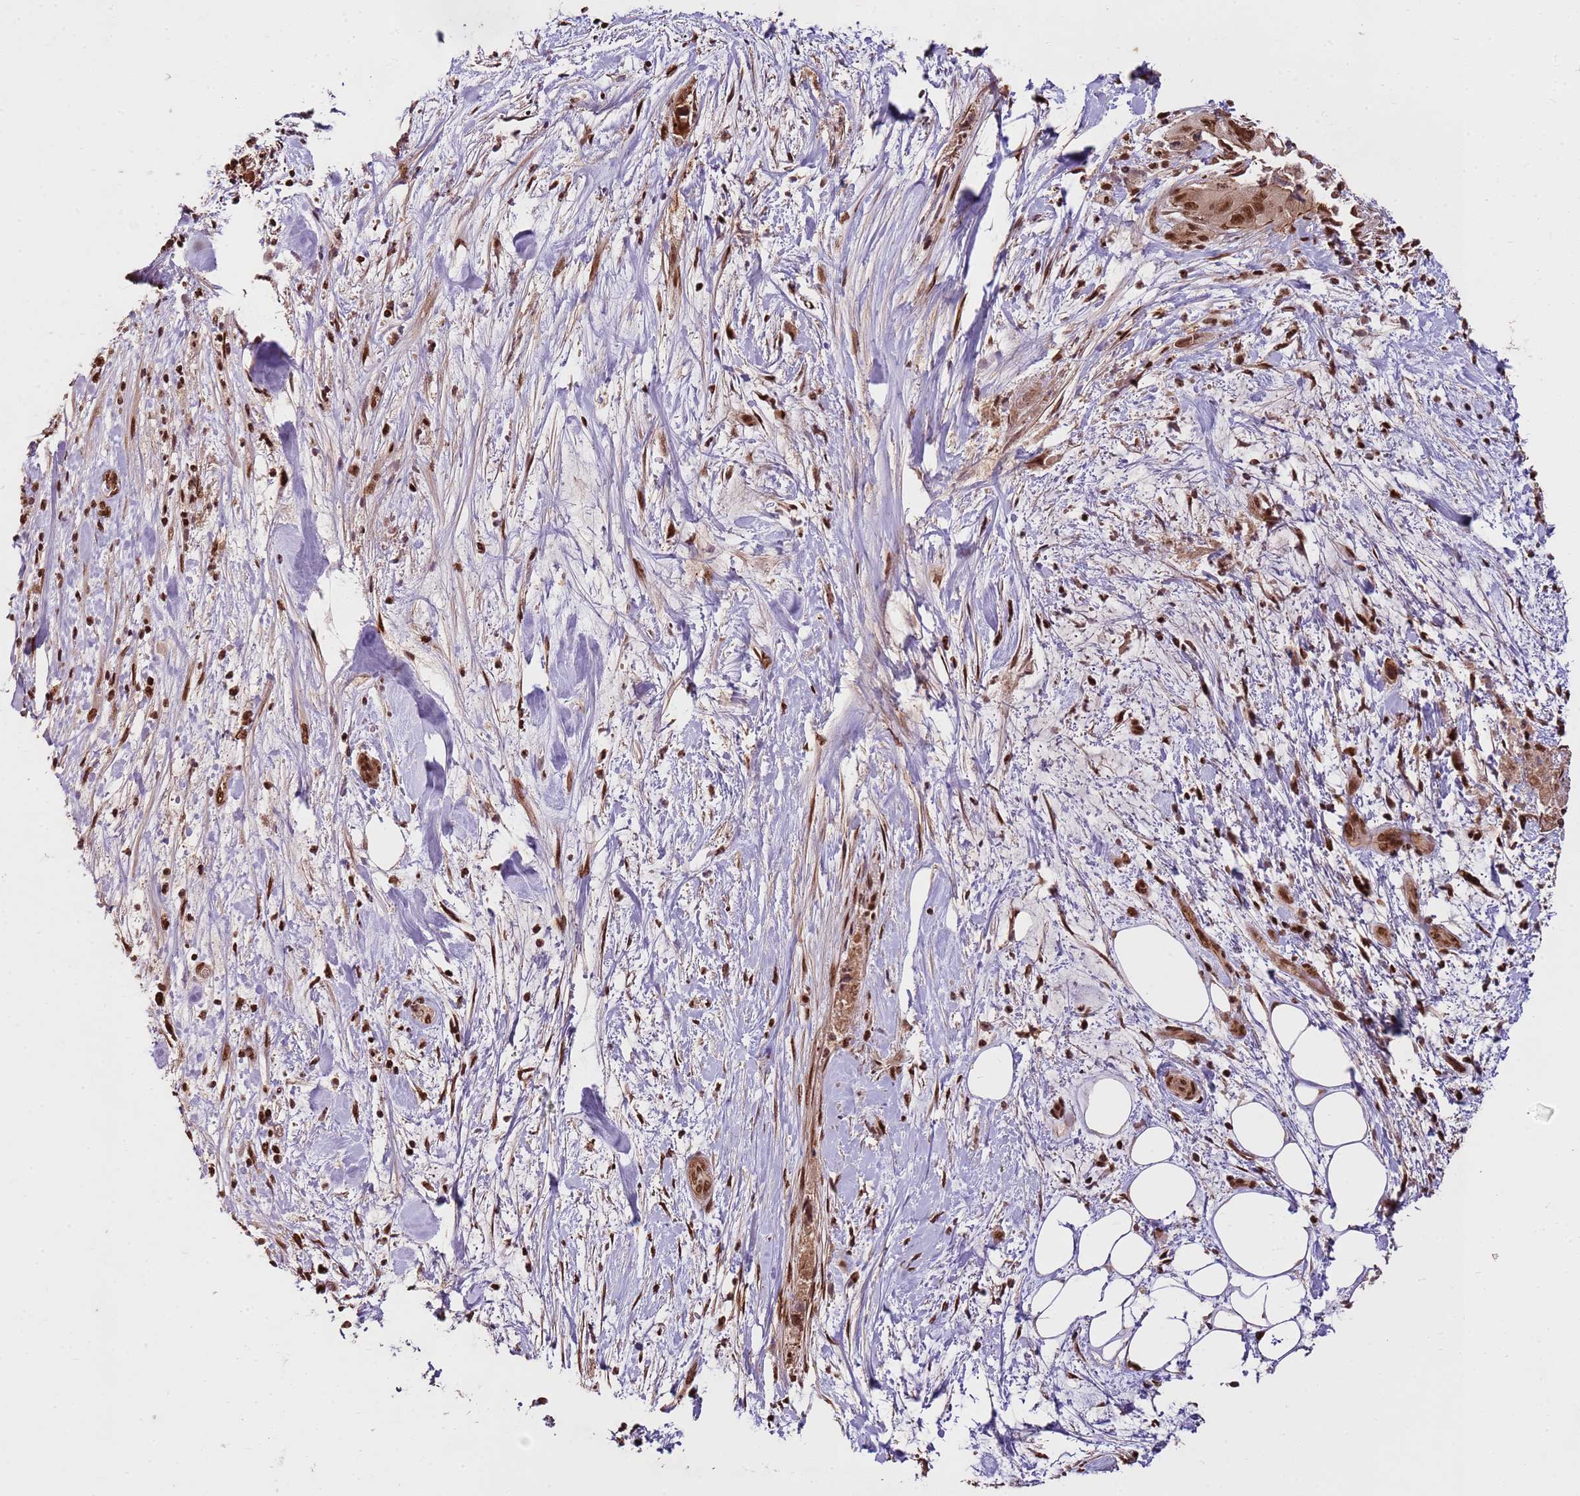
{"staining": {"intensity": "moderate", "quantity": ">75%", "location": "cytoplasmic/membranous,nuclear"}, "tissue": "pancreatic cancer", "cell_type": "Tumor cells", "image_type": "cancer", "snomed": [{"axis": "morphology", "description": "Adenocarcinoma, NOS"}, {"axis": "topography", "description": "Pancreas"}], "caption": "A high-resolution histopathology image shows immunohistochemistry (IHC) staining of pancreatic adenocarcinoma, which demonstrates moderate cytoplasmic/membranous and nuclear positivity in about >75% of tumor cells. (brown staining indicates protein expression, while blue staining denotes nuclei).", "gene": "ZBTB12", "patient": {"sex": "female", "age": 78}}